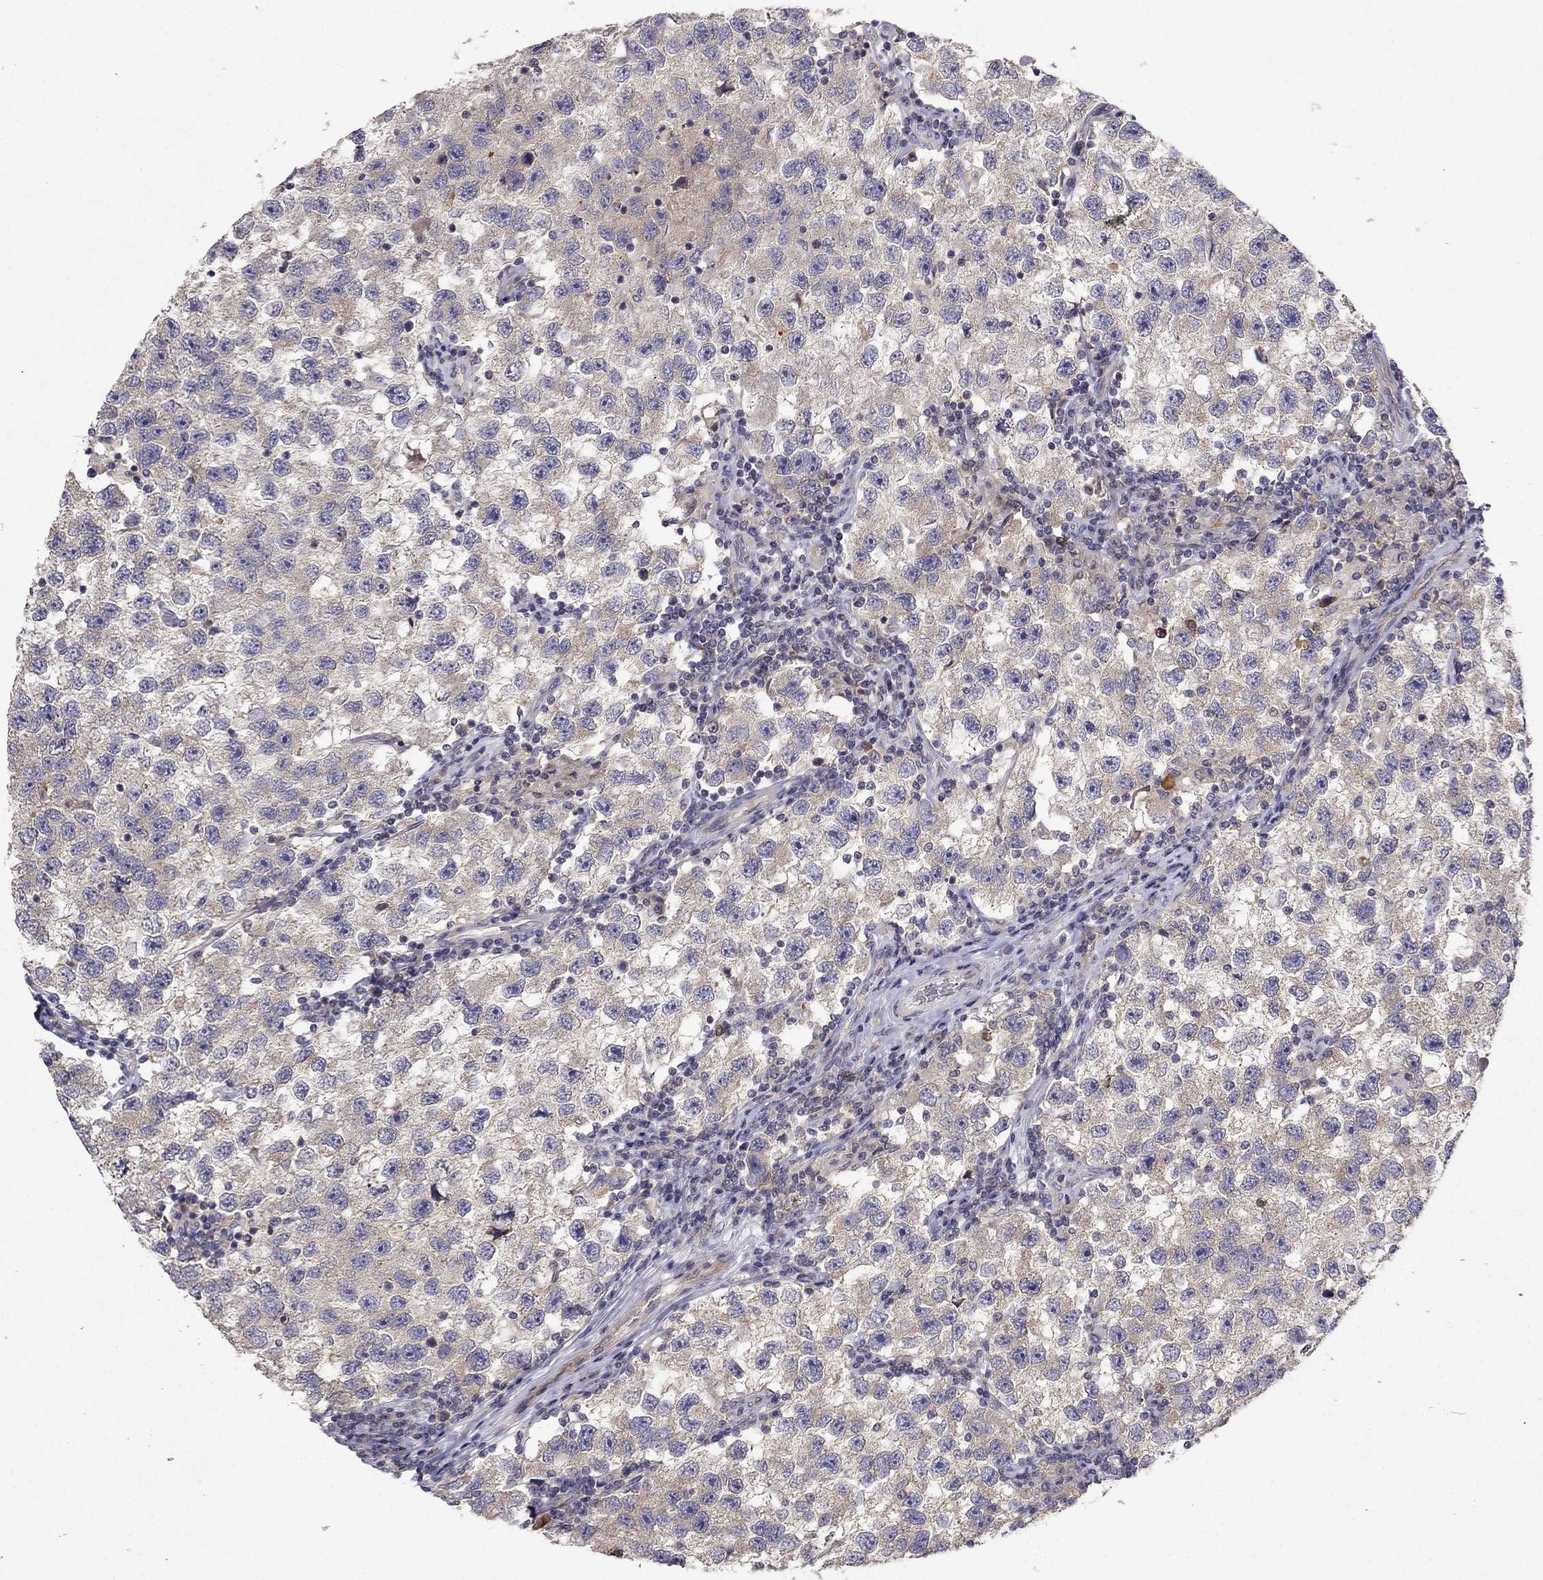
{"staining": {"intensity": "weak", "quantity": "25%-75%", "location": "cytoplasmic/membranous"}, "tissue": "testis cancer", "cell_type": "Tumor cells", "image_type": "cancer", "snomed": [{"axis": "morphology", "description": "Seminoma, NOS"}, {"axis": "topography", "description": "Testis"}], "caption": "Weak cytoplasmic/membranous staining is present in approximately 25%-75% of tumor cells in testis cancer.", "gene": "STXBP5", "patient": {"sex": "male", "age": 26}}